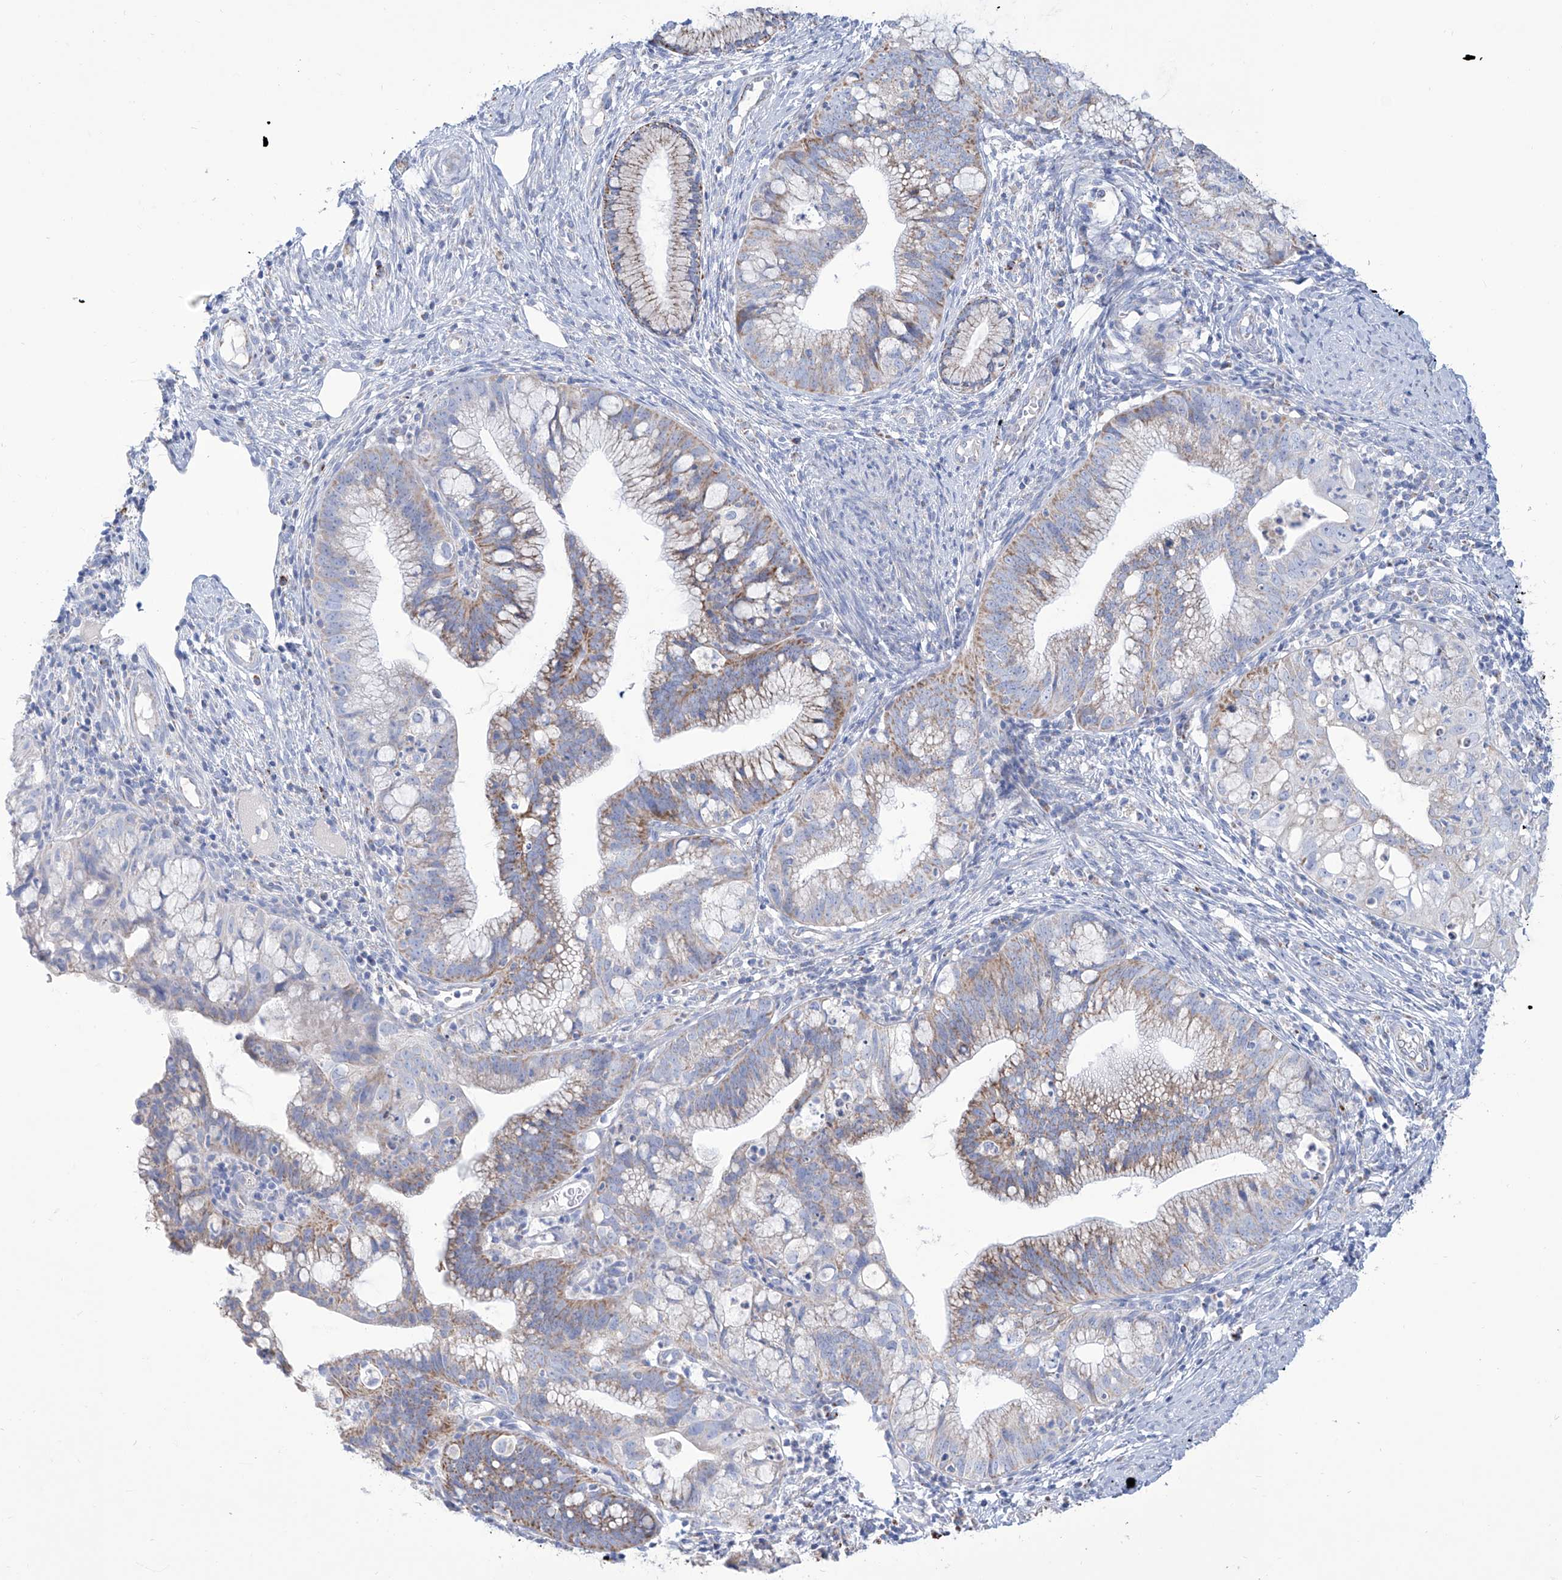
{"staining": {"intensity": "moderate", "quantity": "25%-75%", "location": "cytoplasmic/membranous"}, "tissue": "cervical cancer", "cell_type": "Tumor cells", "image_type": "cancer", "snomed": [{"axis": "morphology", "description": "Adenocarcinoma, NOS"}, {"axis": "topography", "description": "Cervix"}], "caption": "High-power microscopy captured an IHC image of cervical adenocarcinoma, revealing moderate cytoplasmic/membranous expression in about 25%-75% of tumor cells.", "gene": "ALDH6A1", "patient": {"sex": "female", "age": 36}}